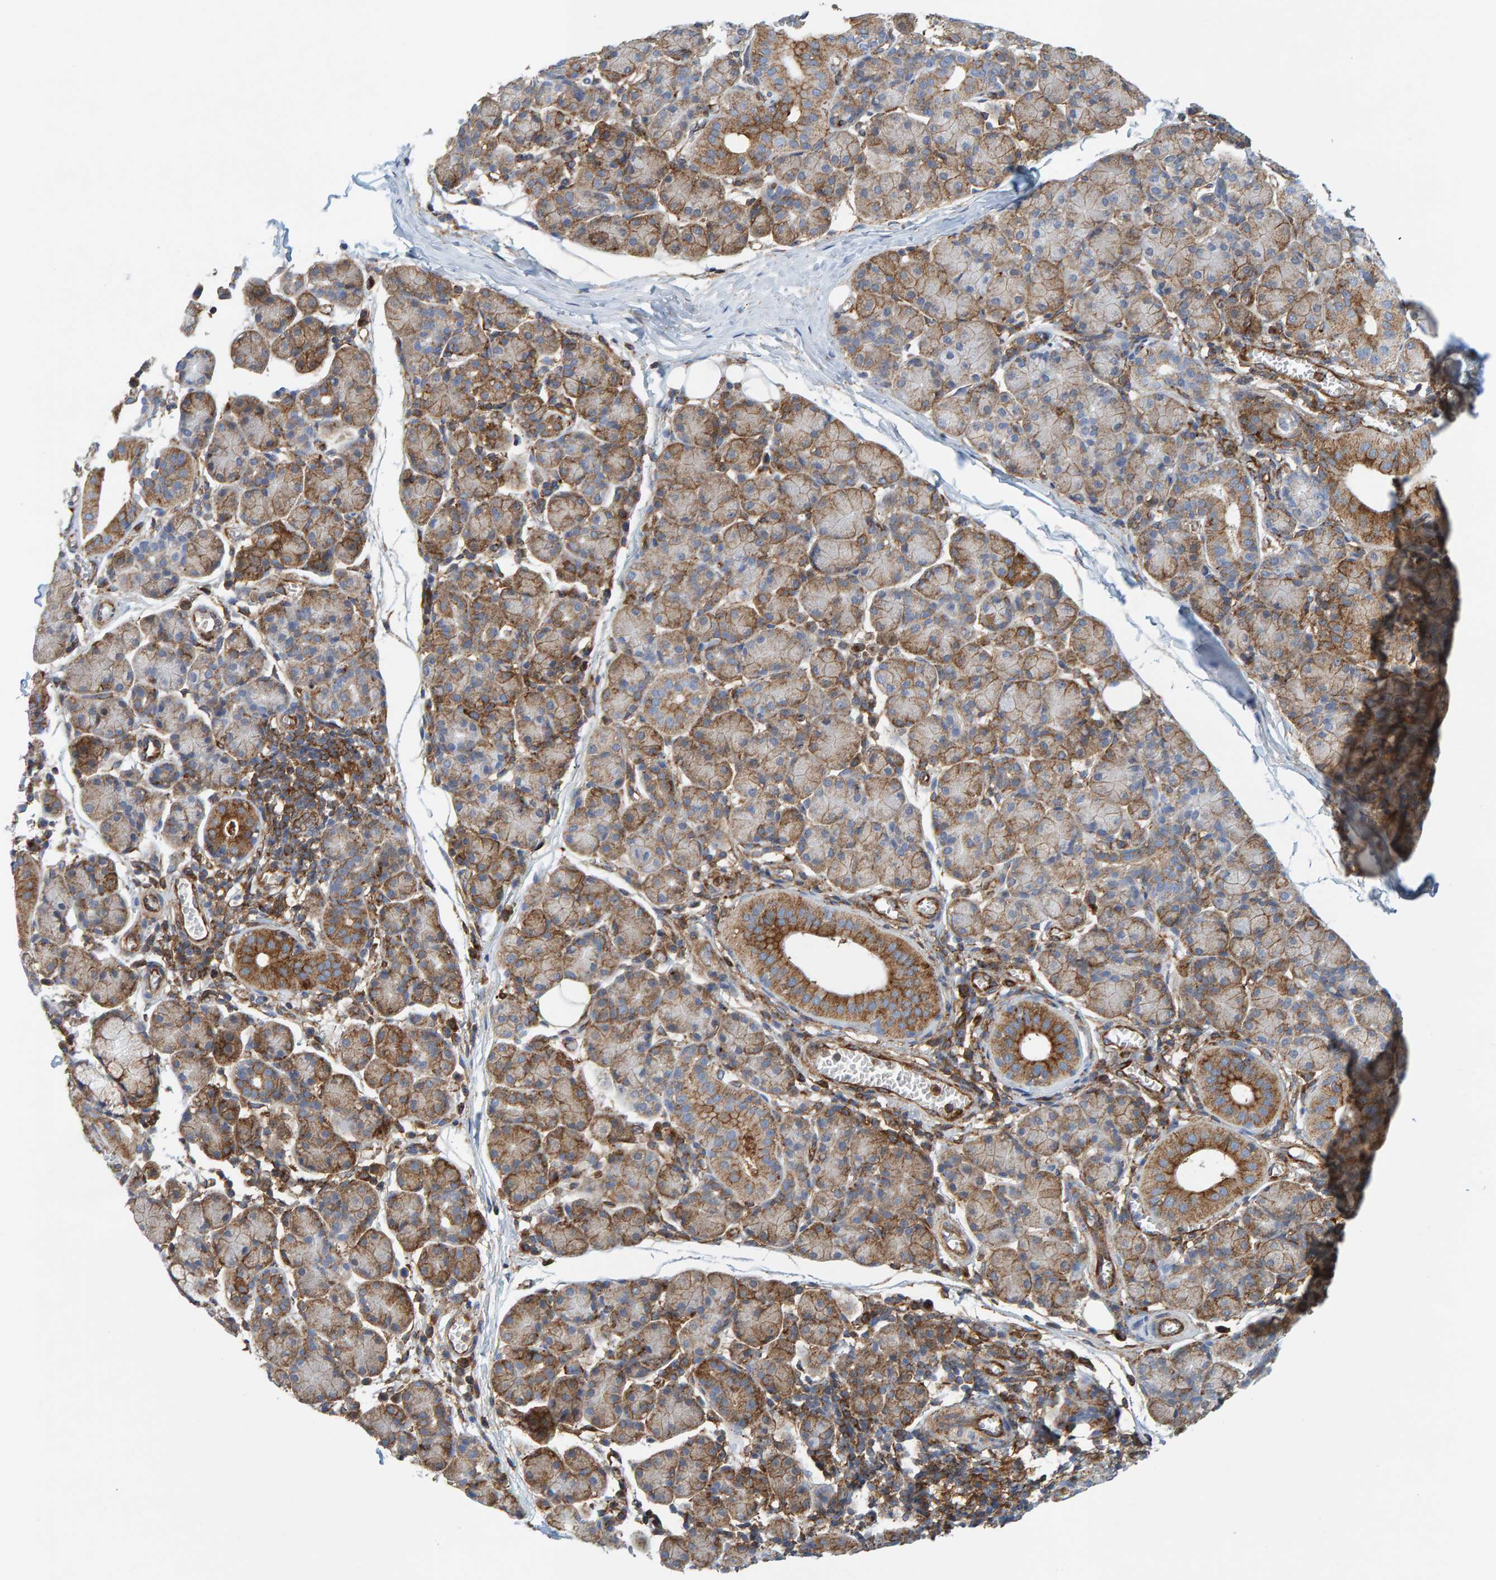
{"staining": {"intensity": "moderate", "quantity": "25%-75%", "location": "cytoplasmic/membranous"}, "tissue": "salivary gland", "cell_type": "Glandular cells", "image_type": "normal", "snomed": [{"axis": "morphology", "description": "Normal tissue, NOS"}, {"axis": "morphology", "description": "Inflammation, NOS"}, {"axis": "topography", "description": "Lymph node"}, {"axis": "topography", "description": "Salivary gland"}], "caption": "Protein expression analysis of normal human salivary gland reveals moderate cytoplasmic/membranous staining in approximately 25%-75% of glandular cells.", "gene": "MVP", "patient": {"sex": "male", "age": 3}}